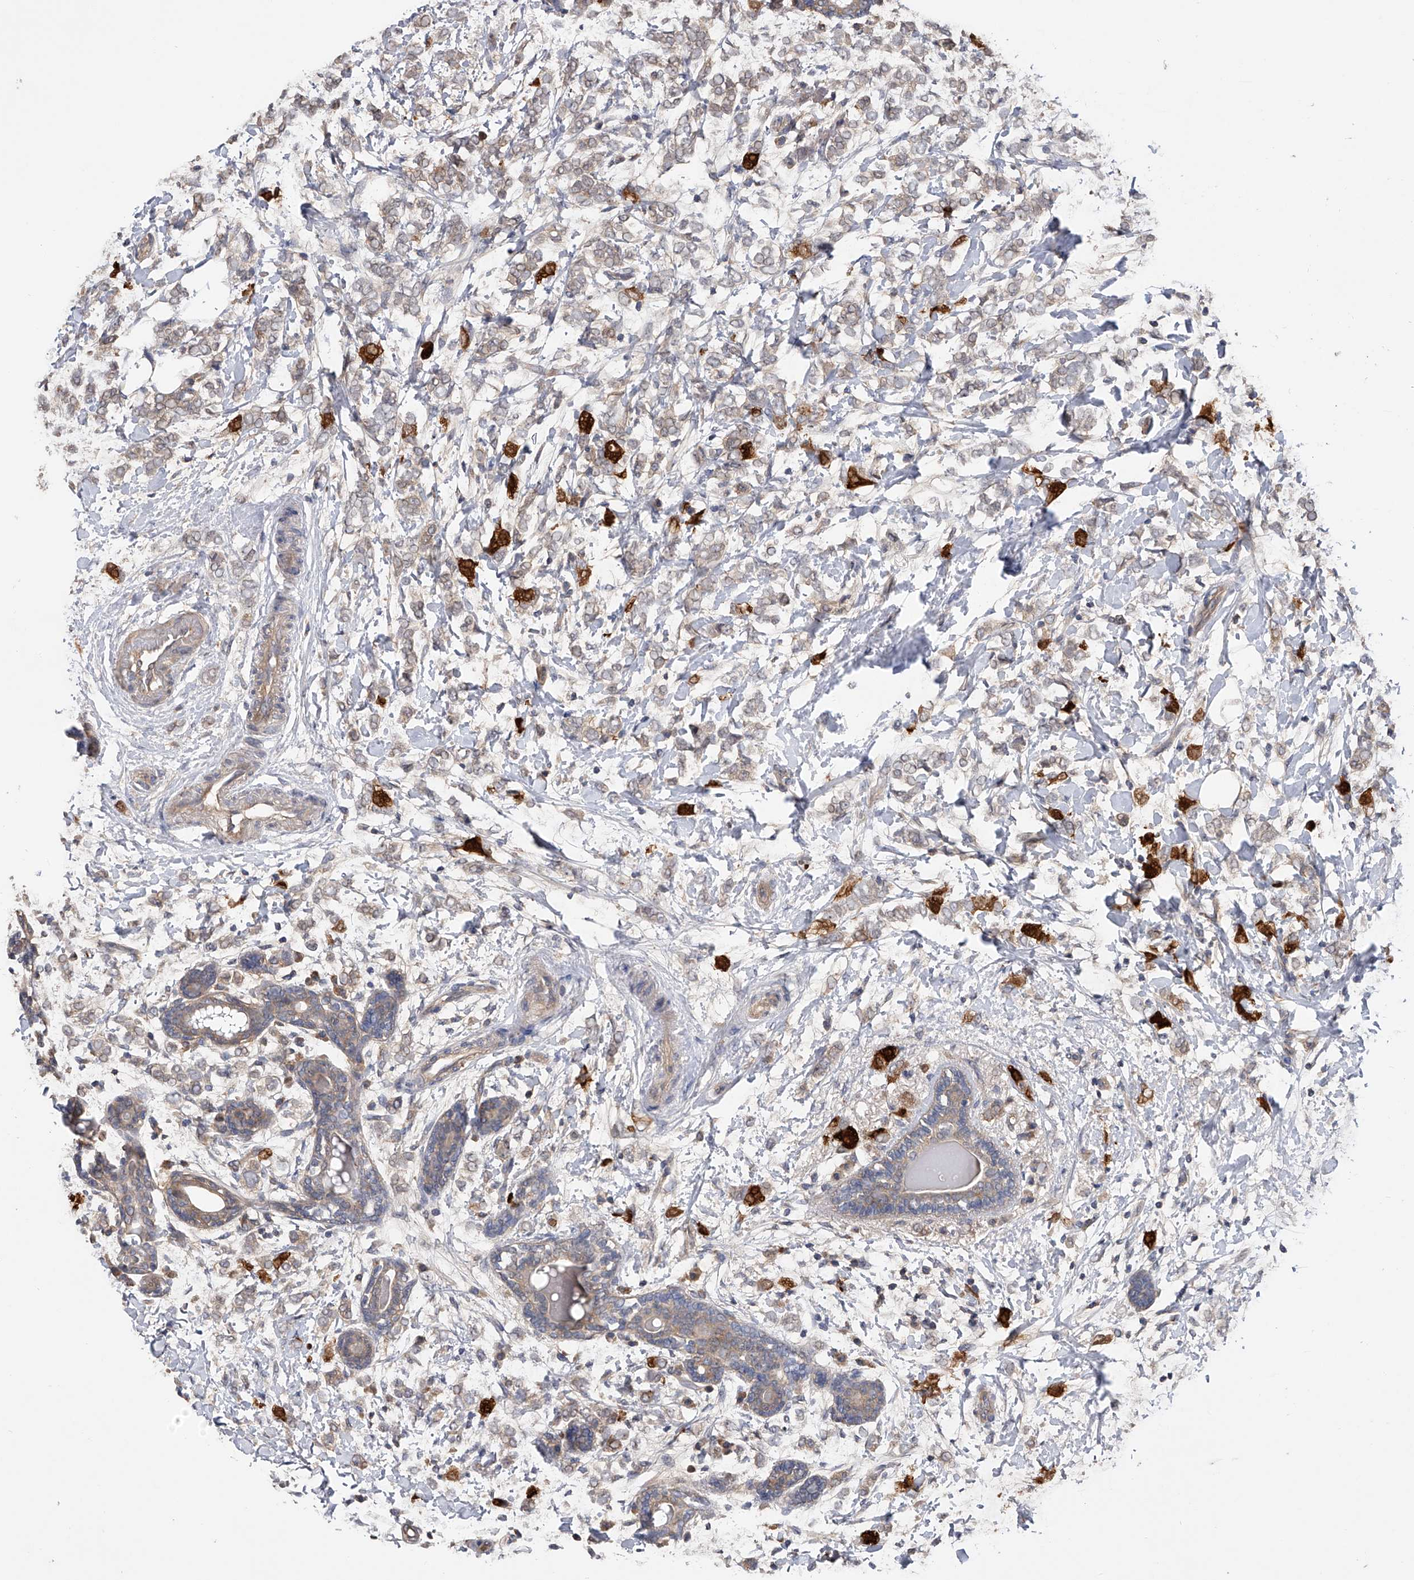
{"staining": {"intensity": "weak", "quantity": "25%-75%", "location": "cytoplasmic/membranous"}, "tissue": "breast cancer", "cell_type": "Tumor cells", "image_type": "cancer", "snomed": [{"axis": "morphology", "description": "Normal tissue, NOS"}, {"axis": "morphology", "description": "Lobular carcinoma"}, {"axis": "topography", "description": "Breast"}], "caption": "Immunohistochemical staining of breast cancer (lobular carcinoma) exhibits weak cytoplasmic/membranous protein staining in approximately 25%-75% of tumor cells. (IHC, brightfield microscopy, high magnification).", "gene": "CFAP298", "patient": {"sex": "female", "age": 47}}